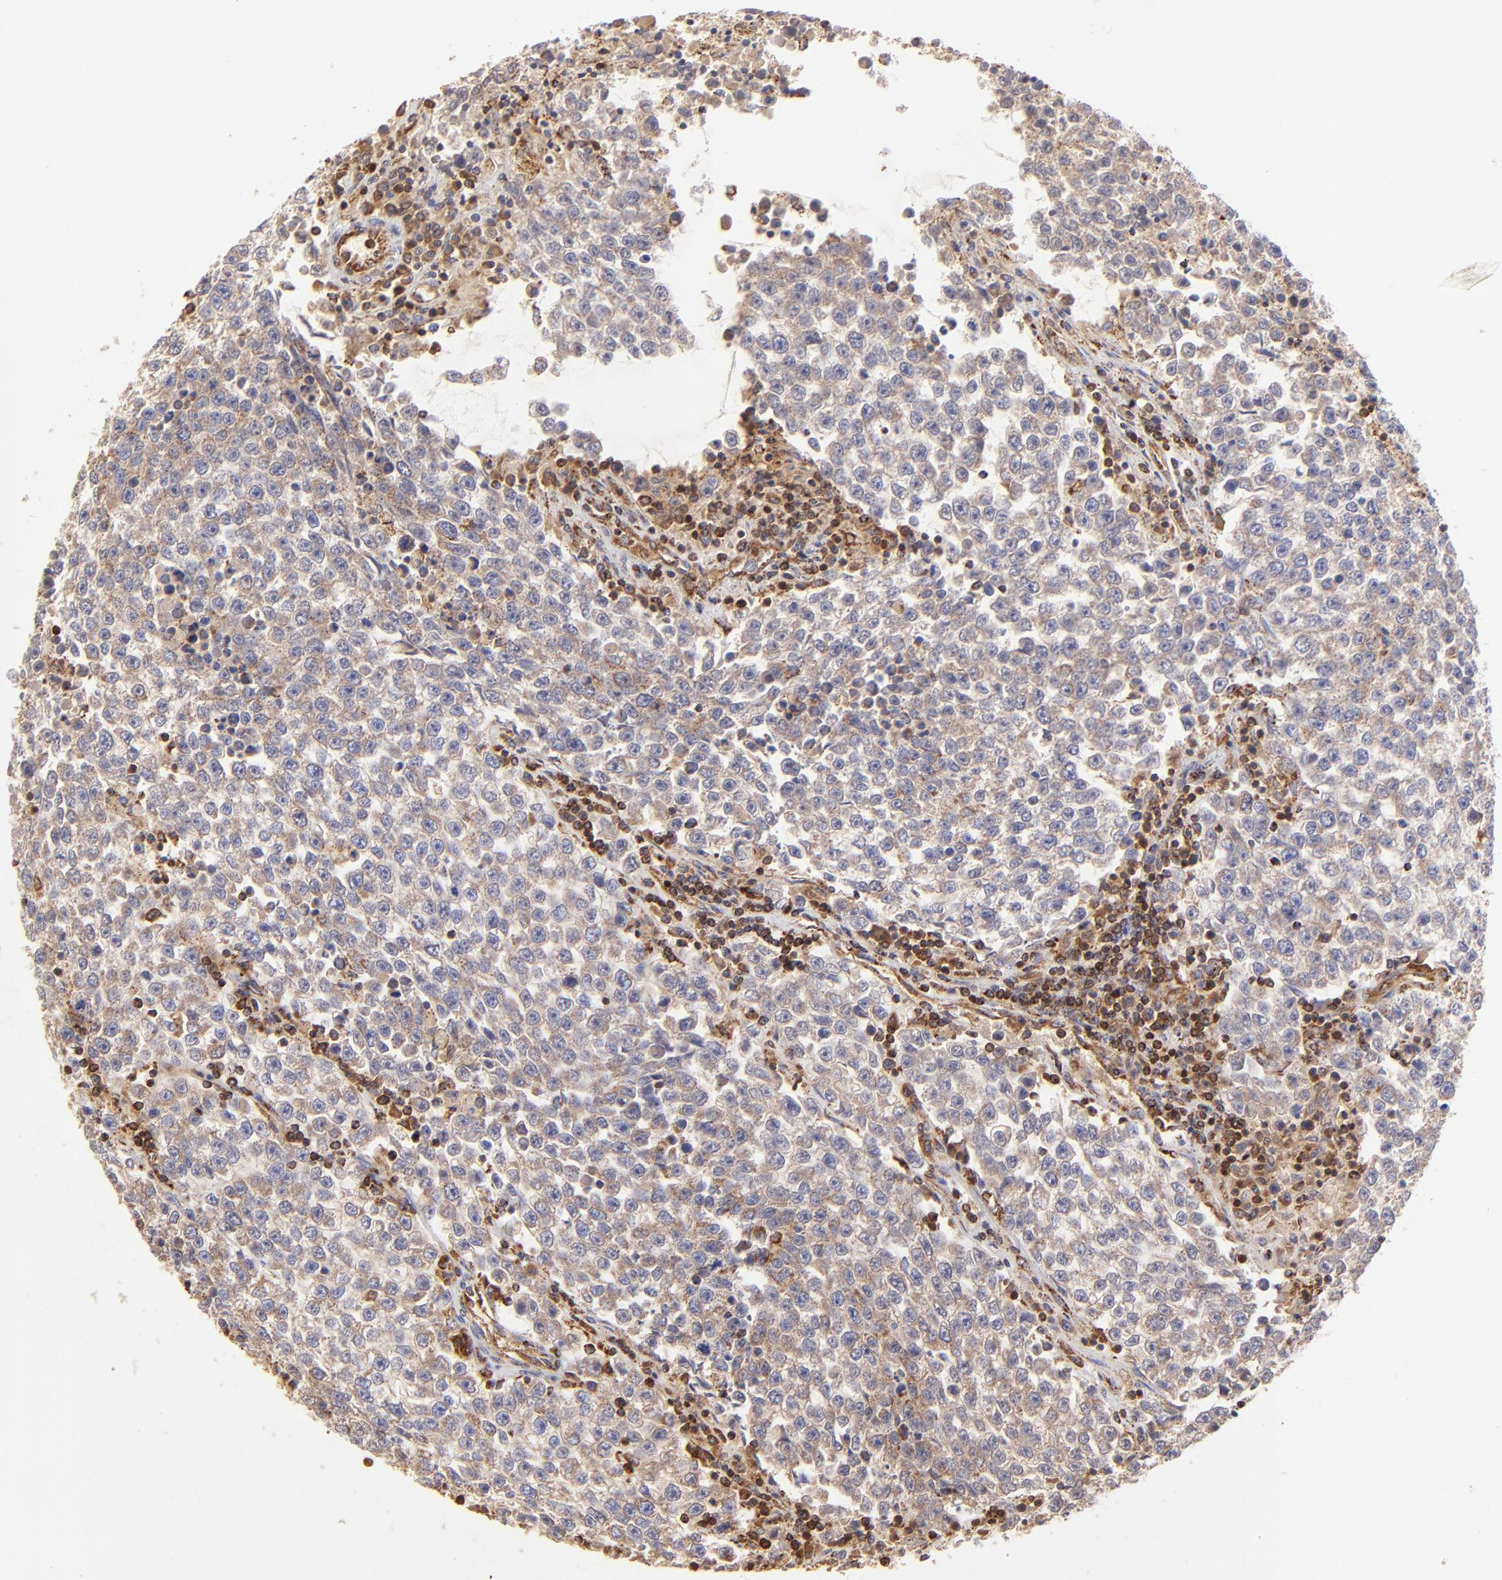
{"staining": {"intensity": "weak", "quantity": "25%-75%", "location": "cytoplasmic/membranous"}, "tissue": "testis cancer", "cell_type": "Tumor cells", "image_type": "cancer", "snomed": [{"axis": "morphology", "description": "Seminoma, NOS"}, {"axis": "topography", "description": "Testis"}], "caption": "Testis cancer stained for a protein (brown) demonstrates weak cytoplasmic/membranous positive staining in about 25%-75% of tumor cells.", "gene": "ECH1", "patient": {"sex": "male", "age": 36}}